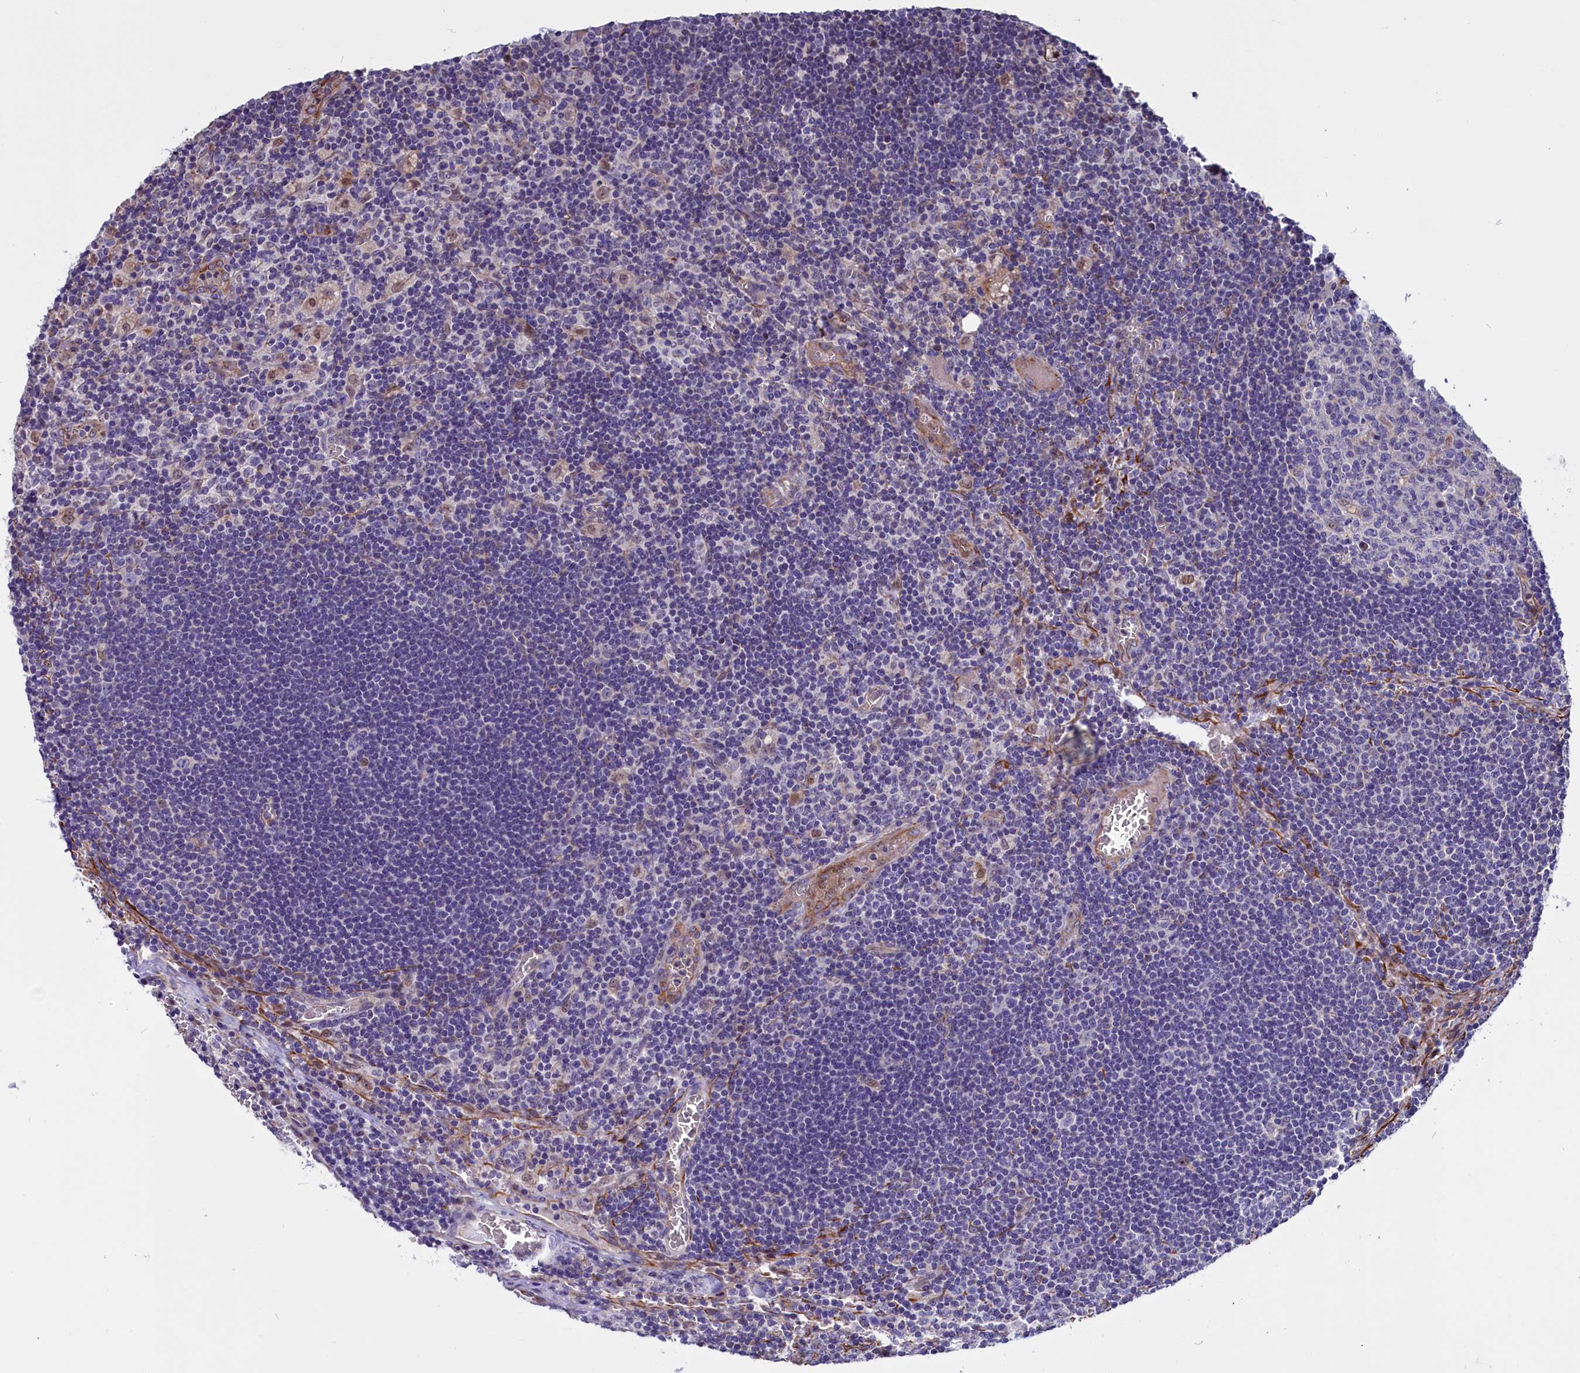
{"staining": {"intensity": "negative", "quantity": "none", "location": "none"}, "tissue": "lymph node", "cell_type": "Germinal center cells", "image_type": "normal", "snomed": [{"axis": "morphology", "description": "Normal tissue, NOS"}, {"axis": "topography", "description": "Lymph node"}], "caption": "High power microscopy histopathology image of an immunohistochemistry image of normal lymph node, revealing no significant expression in germinal center cells.", "gene": "PDILT", "patient": {"sex": "female", "age": 73}}